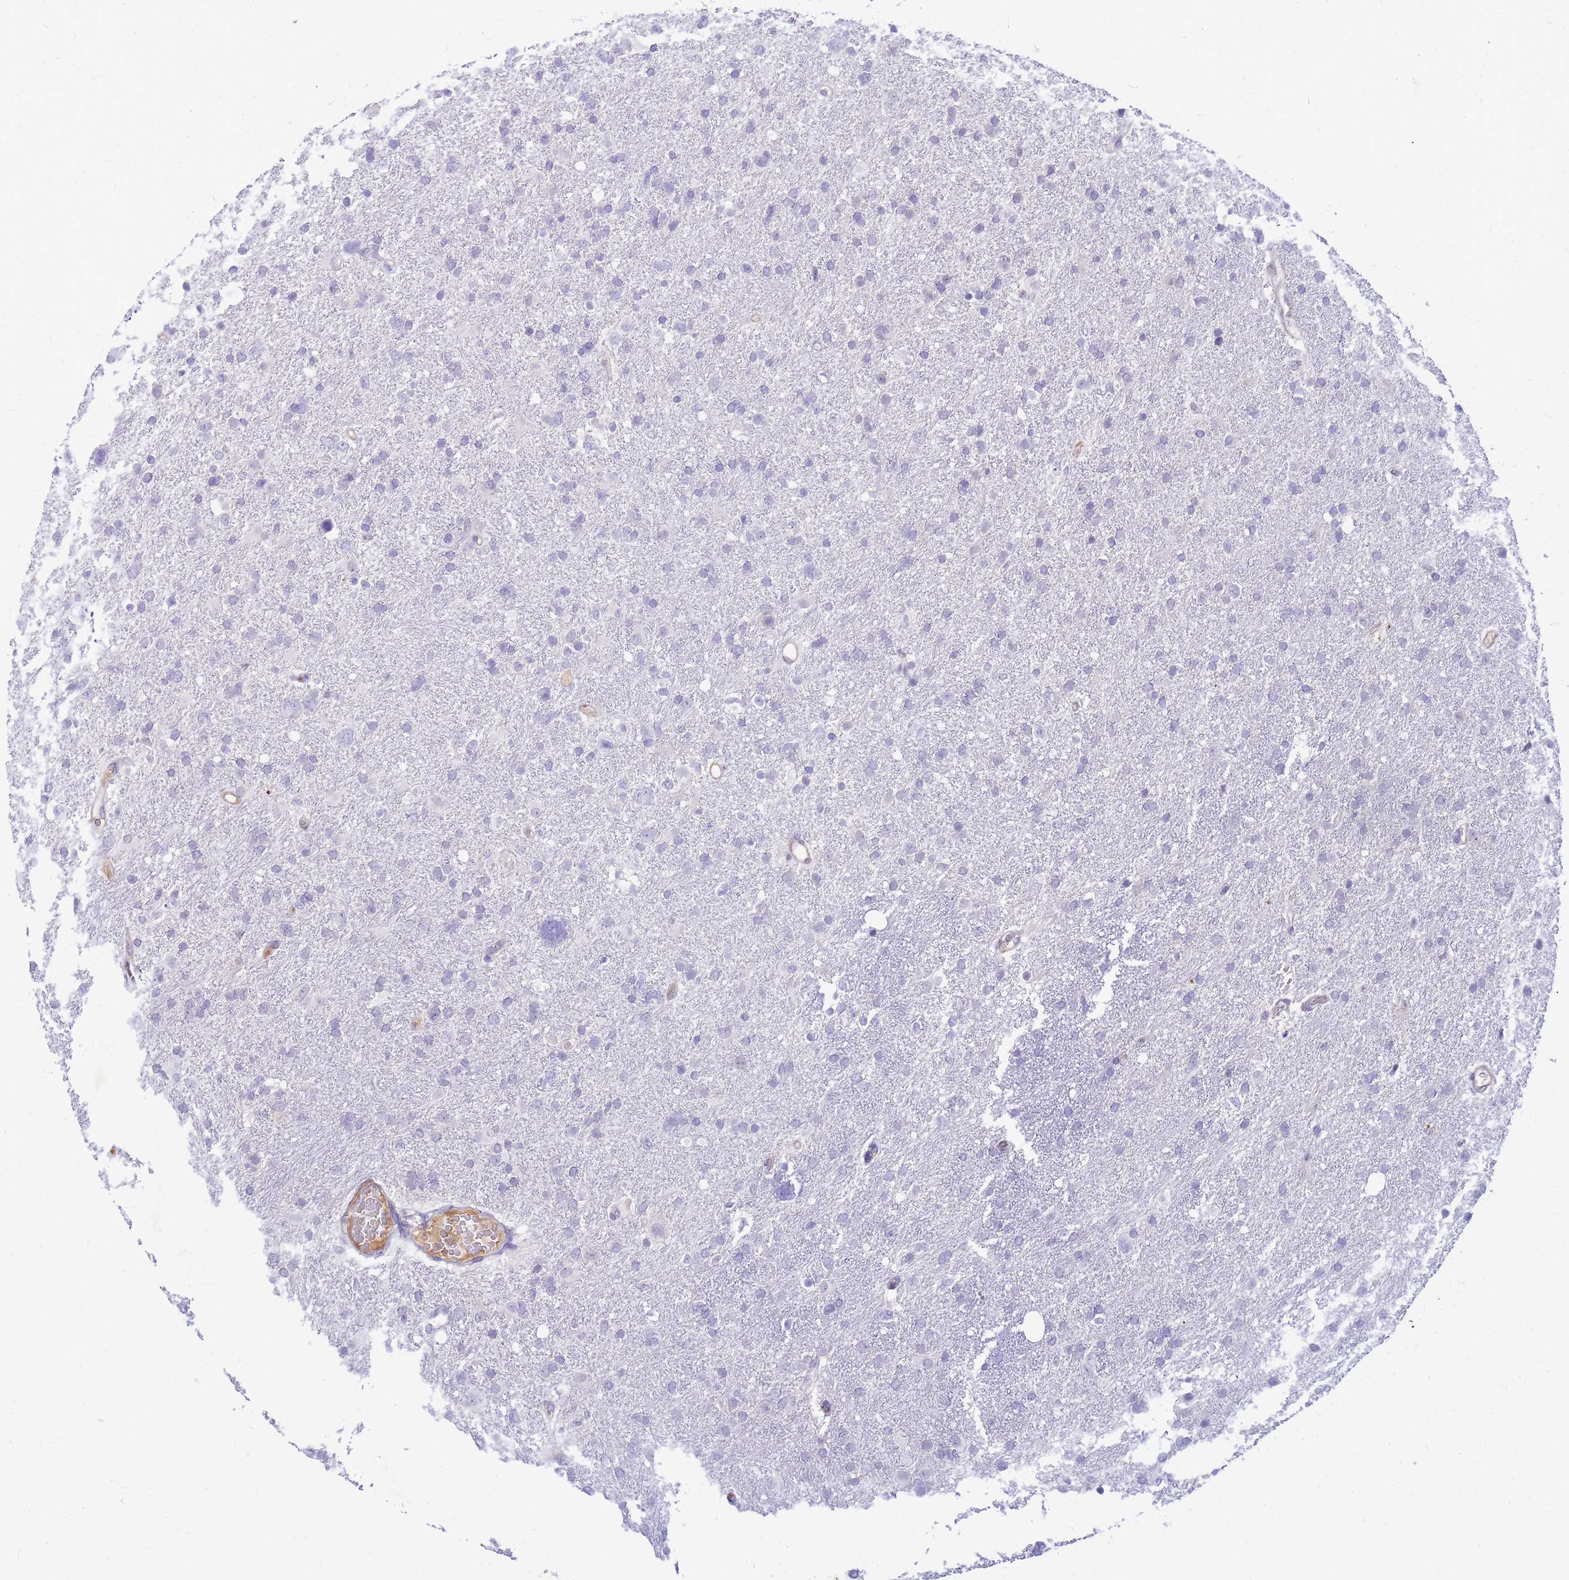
{"staining": {"intensity": "negative", "quantity": "none", "location": "none"}, "tissue": "glioma", "cell_type": "Tumor cells", "image_type": "cancer", "snomed": [{"axis": "morphology", "description": "Glioma, malignant, High grade"}, {"axis": "topography", "description": "Brain"}], "caption": "The micrograph demonstrates no significant expression in tumor cells of malignant glioma (high-grade).", "gene": "ORM1", "patient": {"sex": "male", "age": 61}}